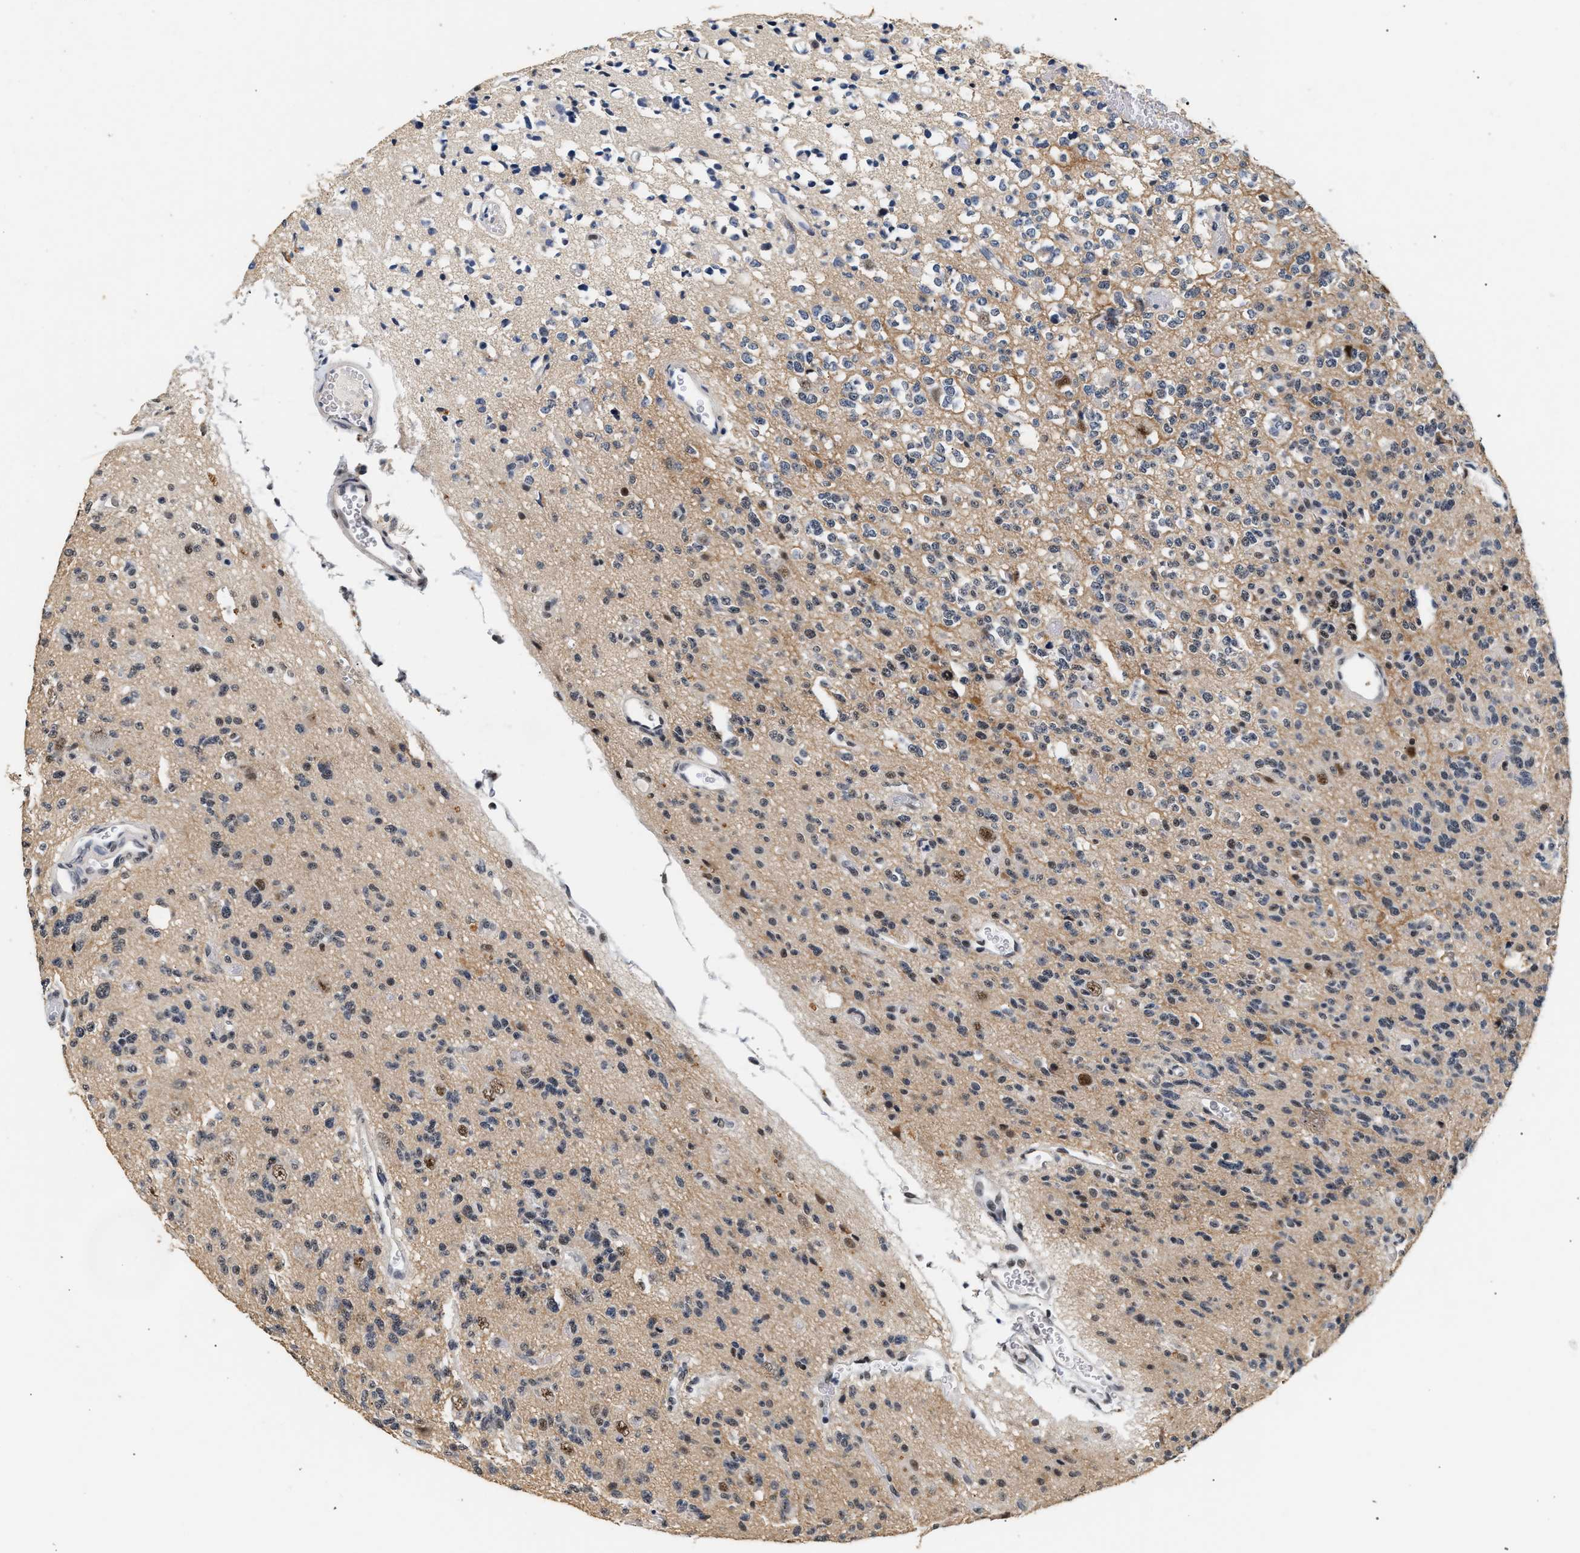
{"staining": {"intensity": "moderate", "quantity": "<25%", "location": "nuclear"}, "tissue": "glioma", "cell_type": "Tumor cells", "image_type": "cancer", "snomed": [{"axis": "morphology", "description": "Glioma, malignant, Low grade"}, {"axis": "topography", "description": "Brain"}], "caption": "A high-resolution photomicrograph shows immunohistochemistry (IHC) staining of malignant glioma (low-grade), which displays moderate nuclear expression in approximately <25% of tumor cells. Nuclei are stained in blue.", "gene": "THOC1", "patient": {"sex": "male", "age": 38}}